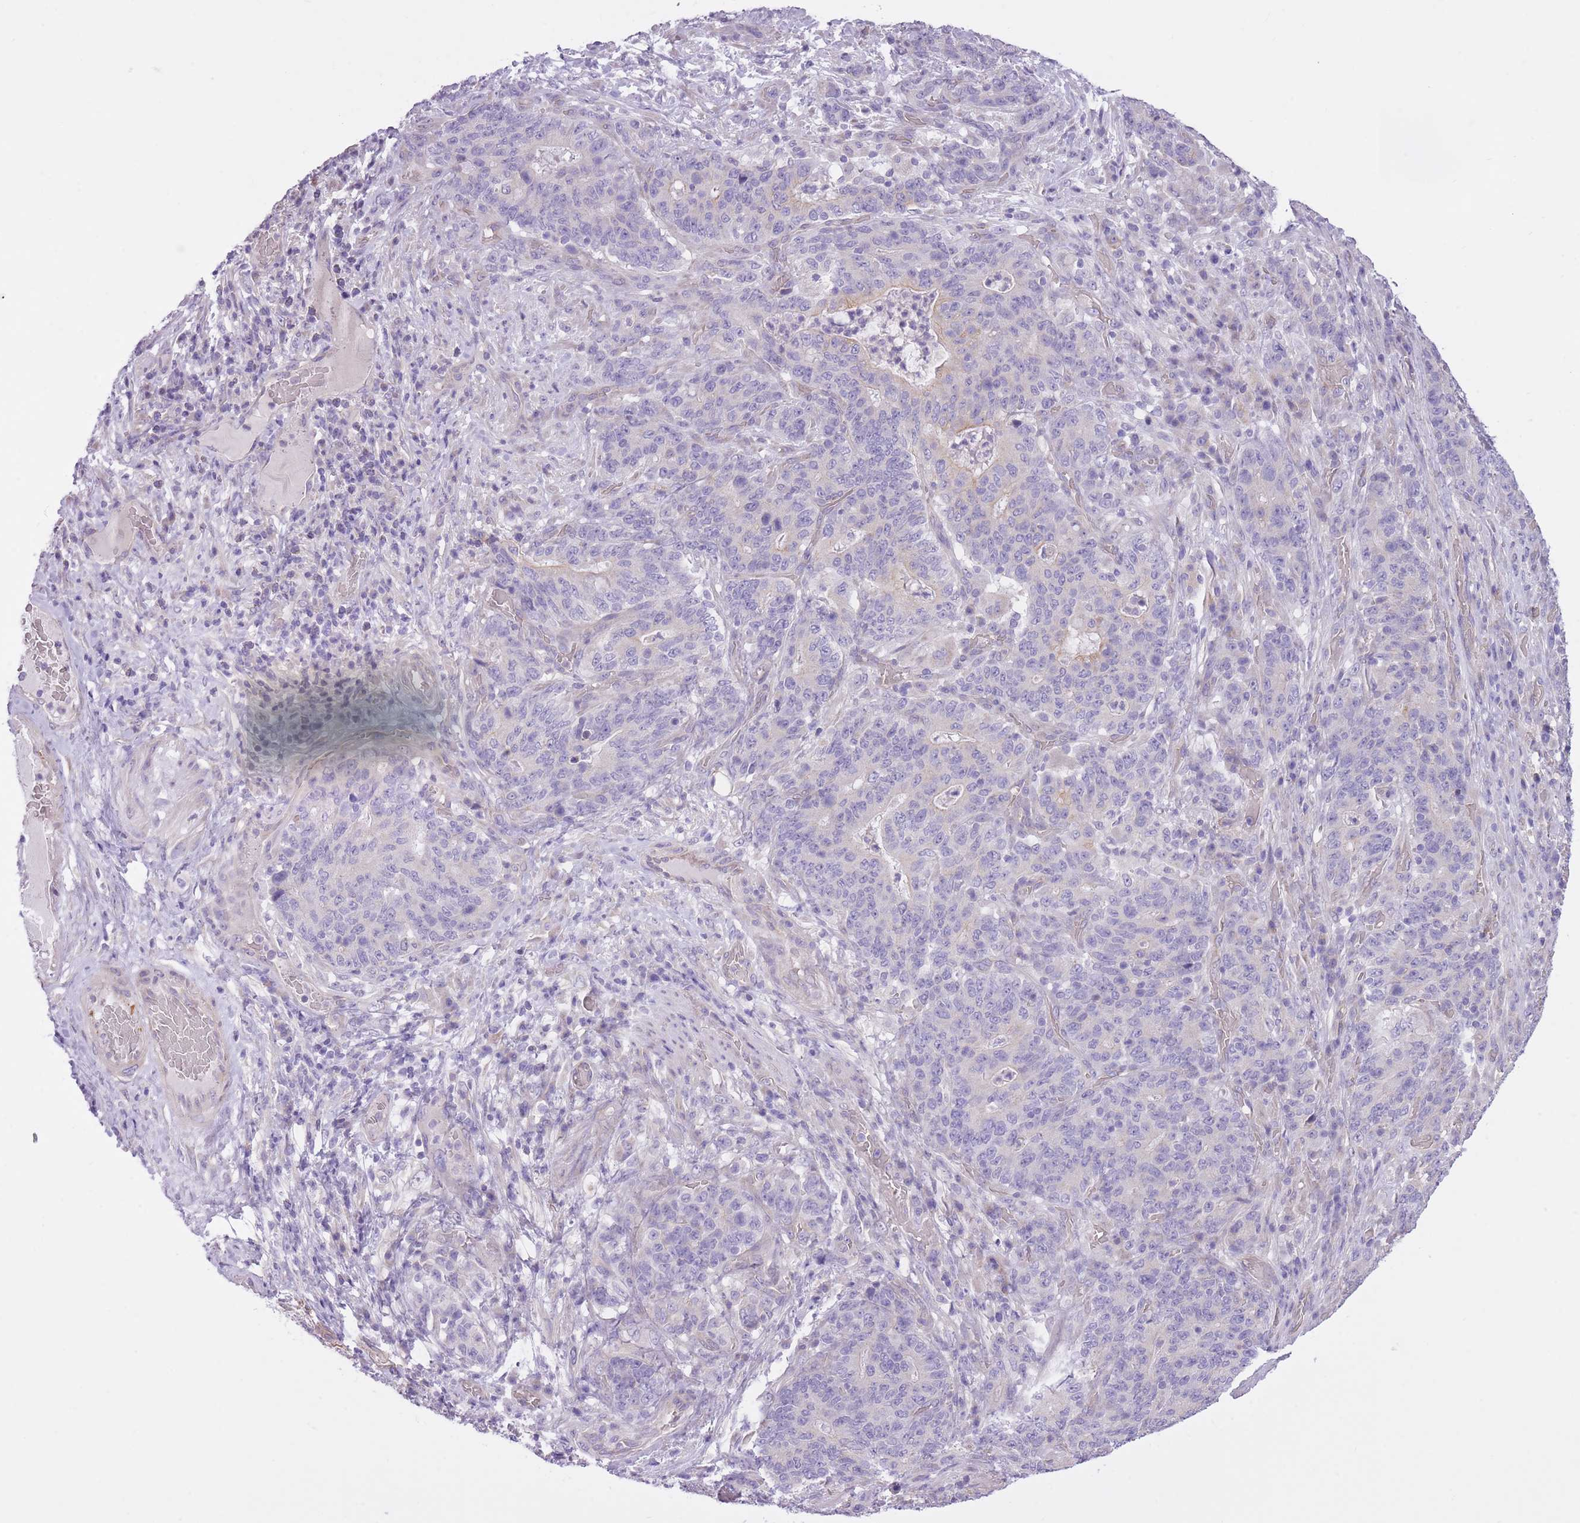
{"staining": {"intensity": "negative", "quantity": "none", "location": "none"}, "tissue": "stomach cancer", "cell_type": "Tumor cells", "image_type": "cancer", "snomed": [{"axis": "morphology", "description": "Normal tissue, NOS"}, {"axis": "morphology", "description": "Adenocarcinoma, NOS"}, {"axis": "topography", "description": "Stomach"}], "caption": "Histopathology image shows no protein positivity in tumor cells of stomach adenocarcinoma tissue.", "gene": "REV1", "patient": {"sex": "female", "age": 64}}